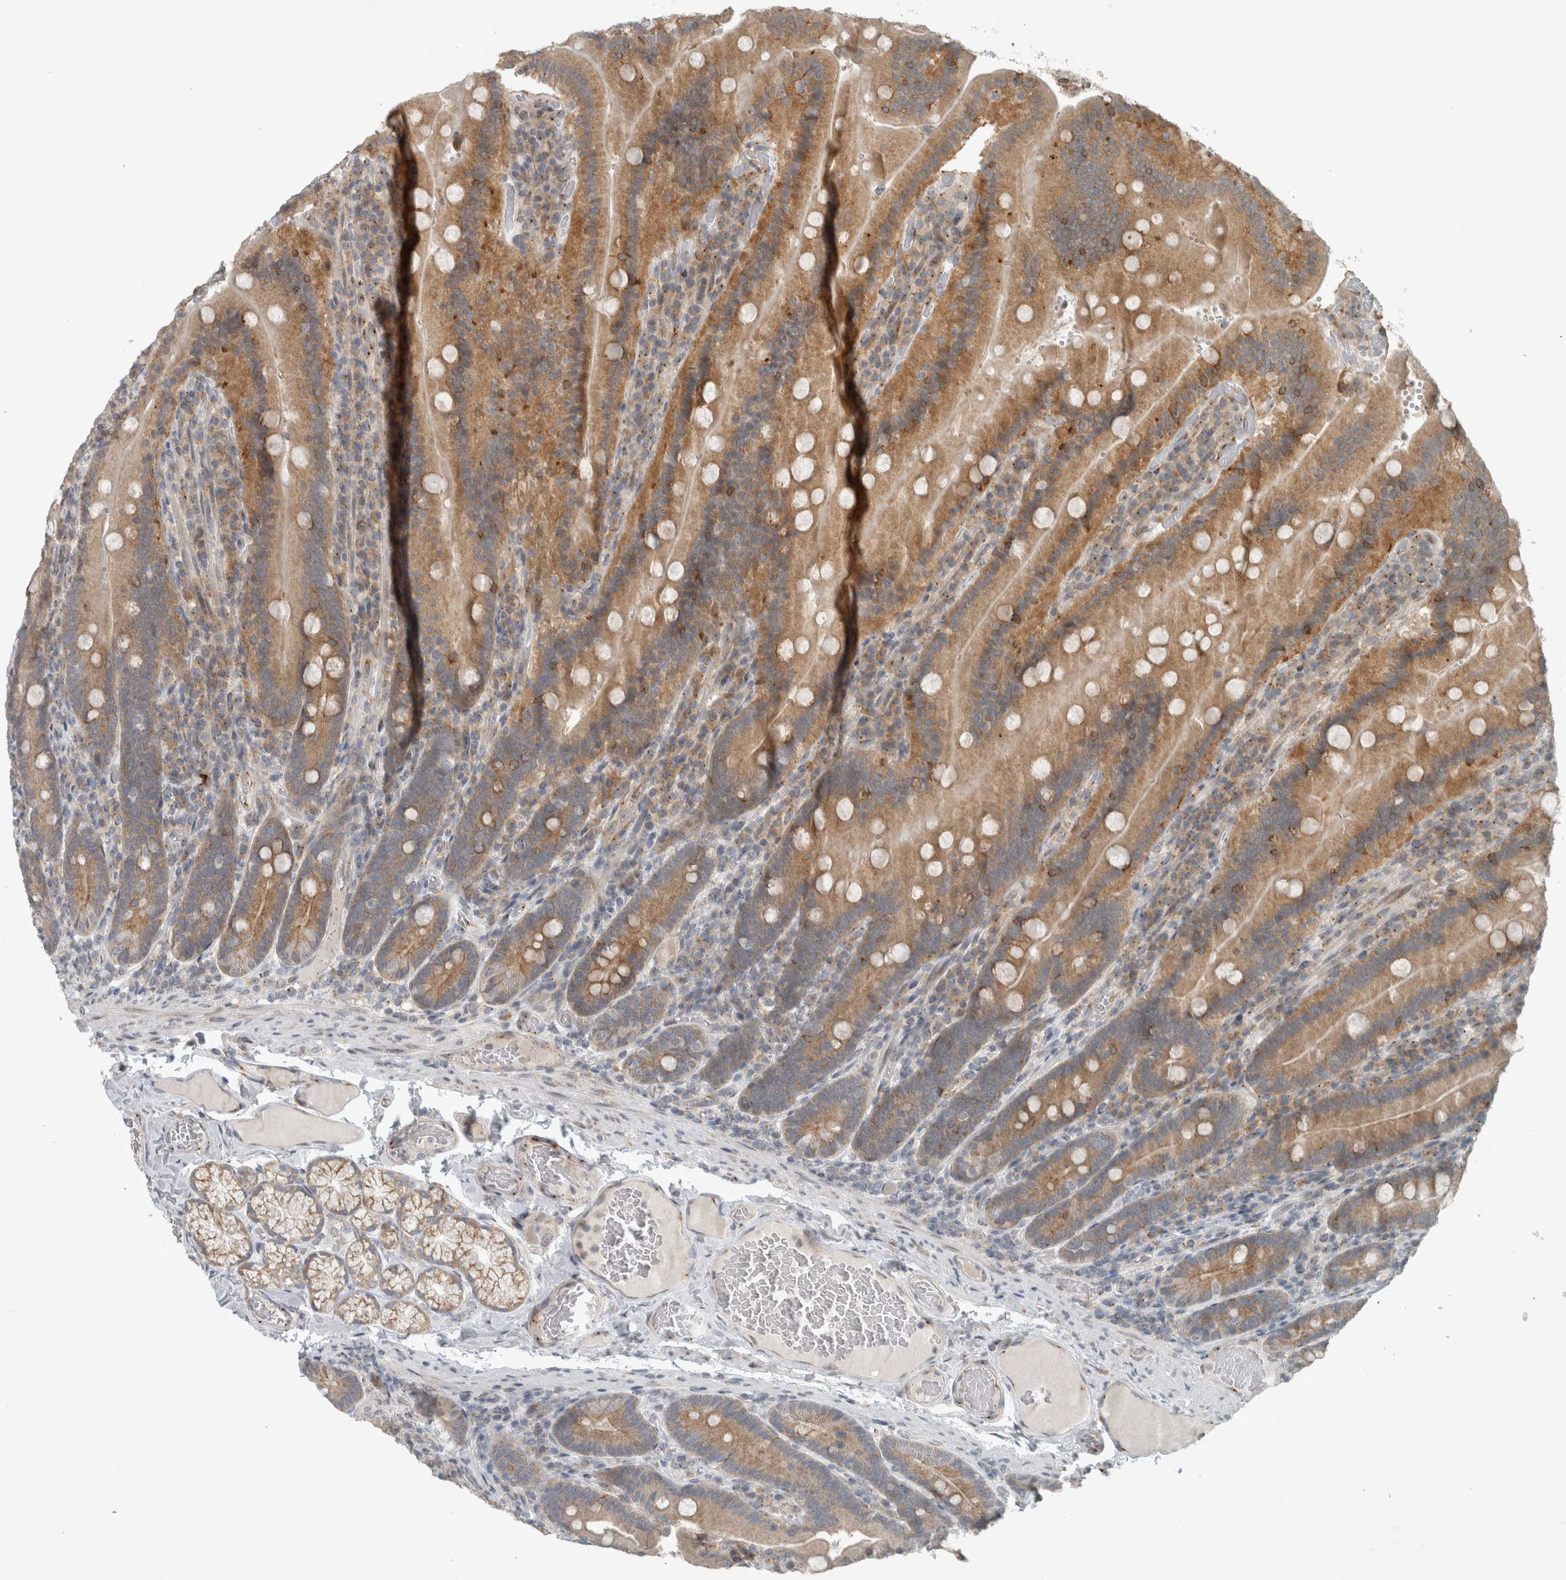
{"staining": {"intensity": "moderate", "quantity": ">75%", "location": "cytoplasmic/membranous"}, "tissue": "duodenum", "cell_type": "Glandular cells", "image_type": "normal", "snomed": [{"axis": "morphology", "description": "Normal tissue, NOS"}, {"axis": "topography", "description": "Duodenum"}], "caption": "A high-resolution photomicrograph shows immunohistochemistry (IHC) staining of unremarkable duodenum, which exhibits moderate cytoplasmic/membranous positivity in about >75% of glandular cells.", "gene": "KIF1C", "patient": {"sex": "female", "age": 62}}